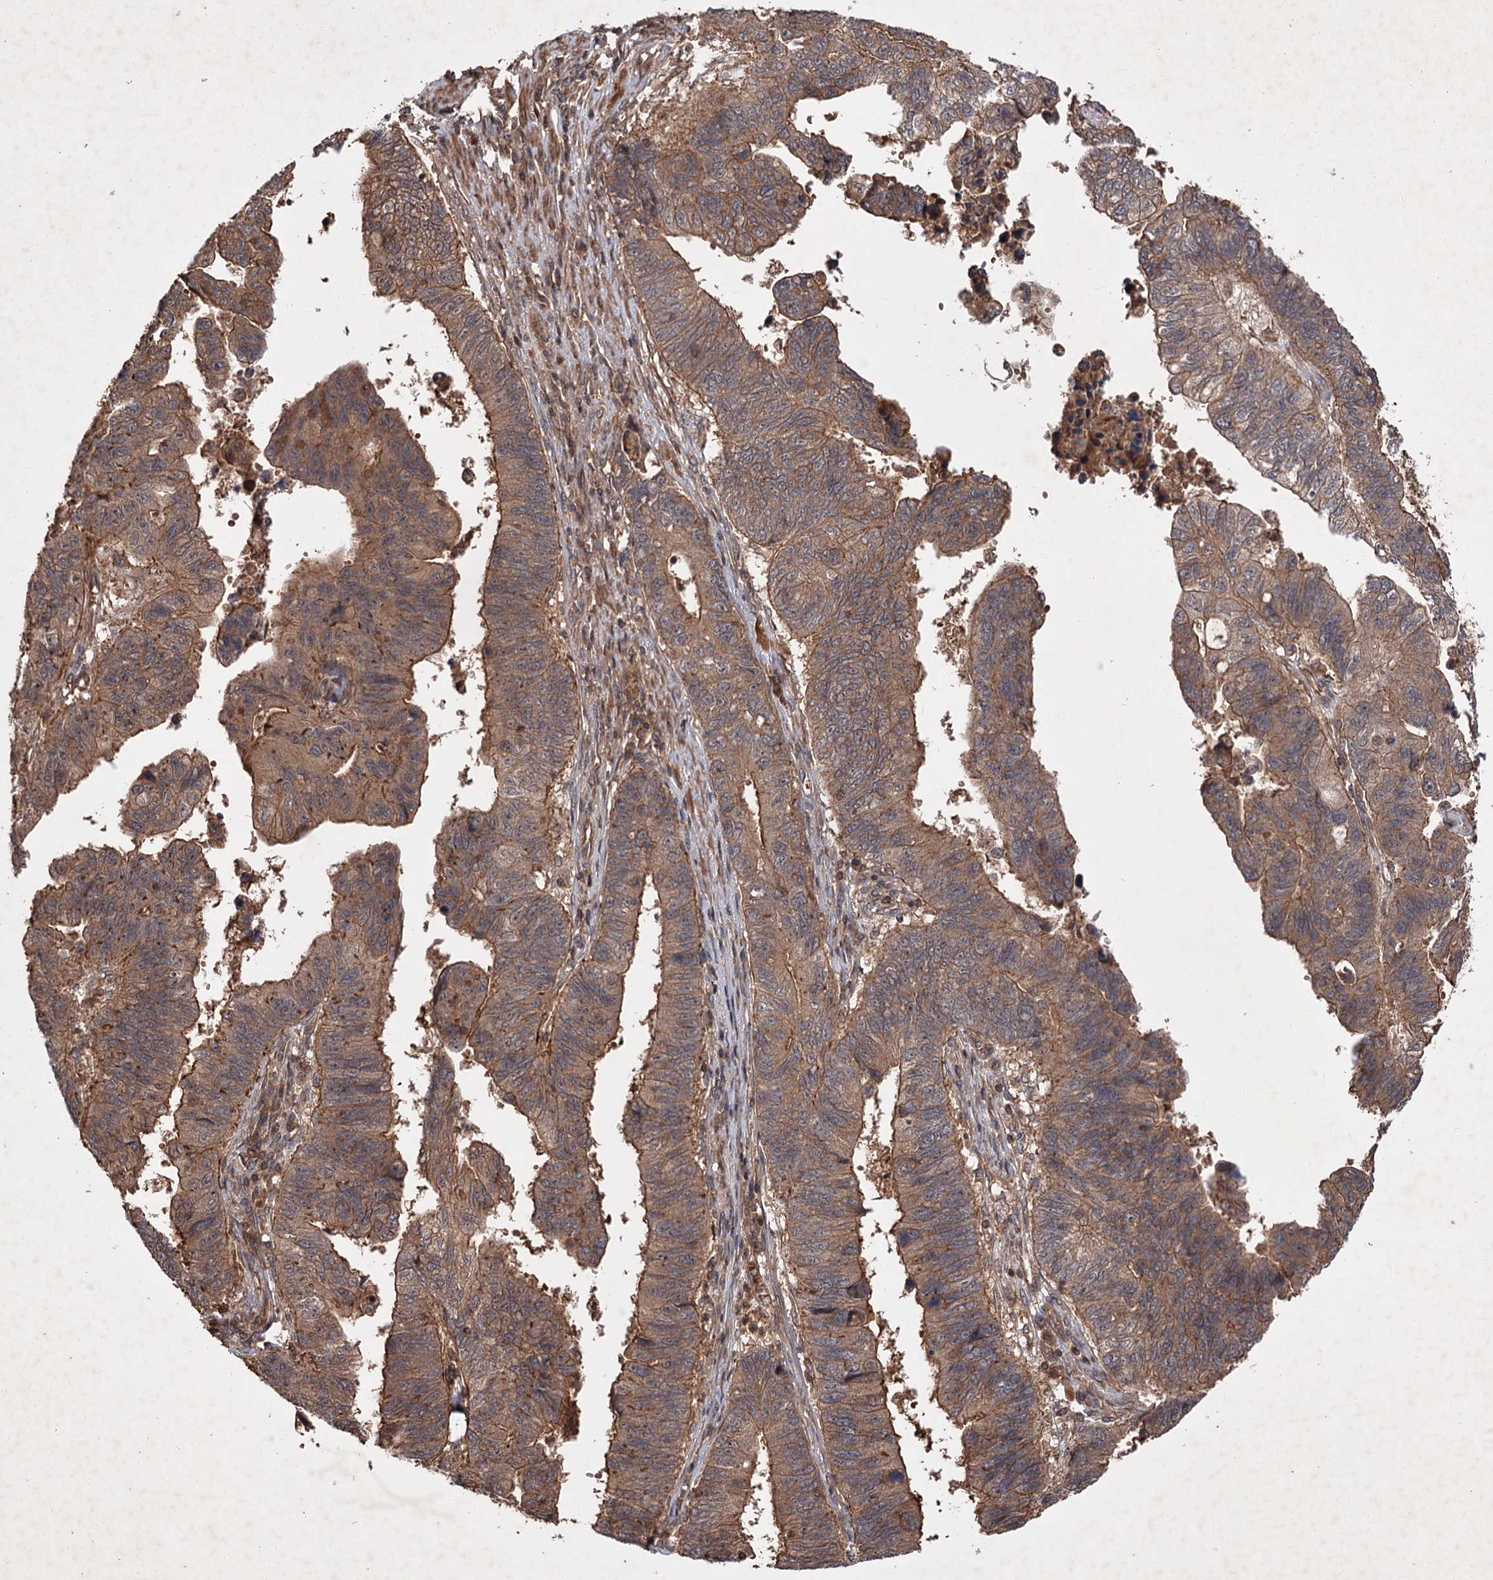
{"staining": {"intensity": "moderate", "quantity": ">75%", "location": "cytoplasmic/membranous"}, "tissue": "stomach cancer", "cell_type": "Tumor cells", "image_type": "cancer", "snomed": [{"axis": "morphology", "description": "Adenocarcinoma, NOS"}, {"axis": "topography", "description": "Stomach"}], "caption": "Stomach adenocarcinoma was stained to show a protein in brown. There is medium levels of moderate cytoplasmic/membranous expression in about >75% of tumor cells.", "gene": "ADK", "patient": {"sex": "male", "age": 59}}